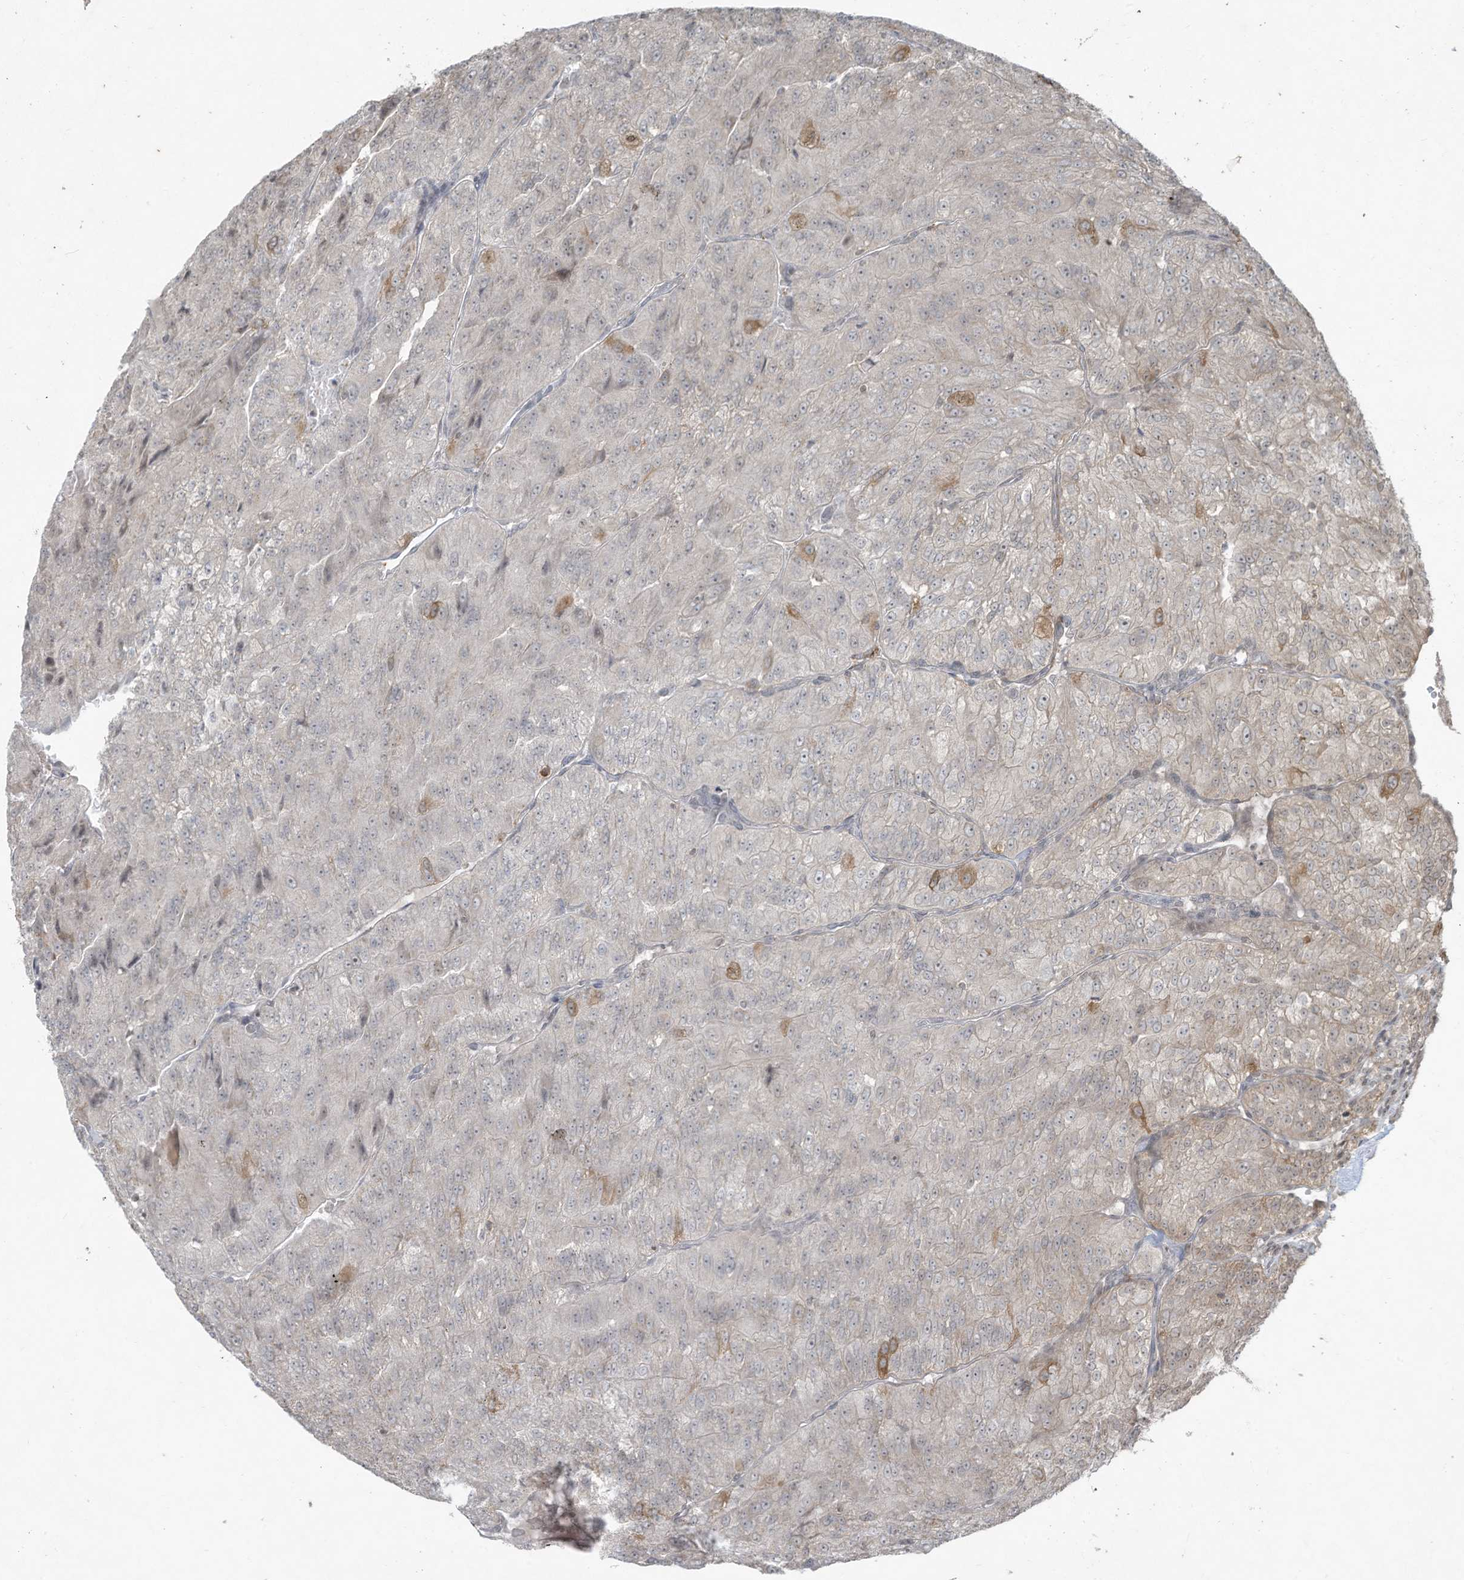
{"staining": {"intensity": "negative", "quantity": "none", "location": "none"}, "tissue": "renal cancer", "cell_type": "Tumor cells", "image_type": "cancer", "snomed": [{"axis": "morphology", "description": "Adenocarcinoma, NOS"}, {"axis": "topography", "description": "Kidney"}], "caption": "The immunohistochemistry histopathology image has no significant positivity in tumor cells of adenocarcinoma (renal) tissue.", "gene": "ZNF263", "patient": {"sex": "female", "age": 63}}